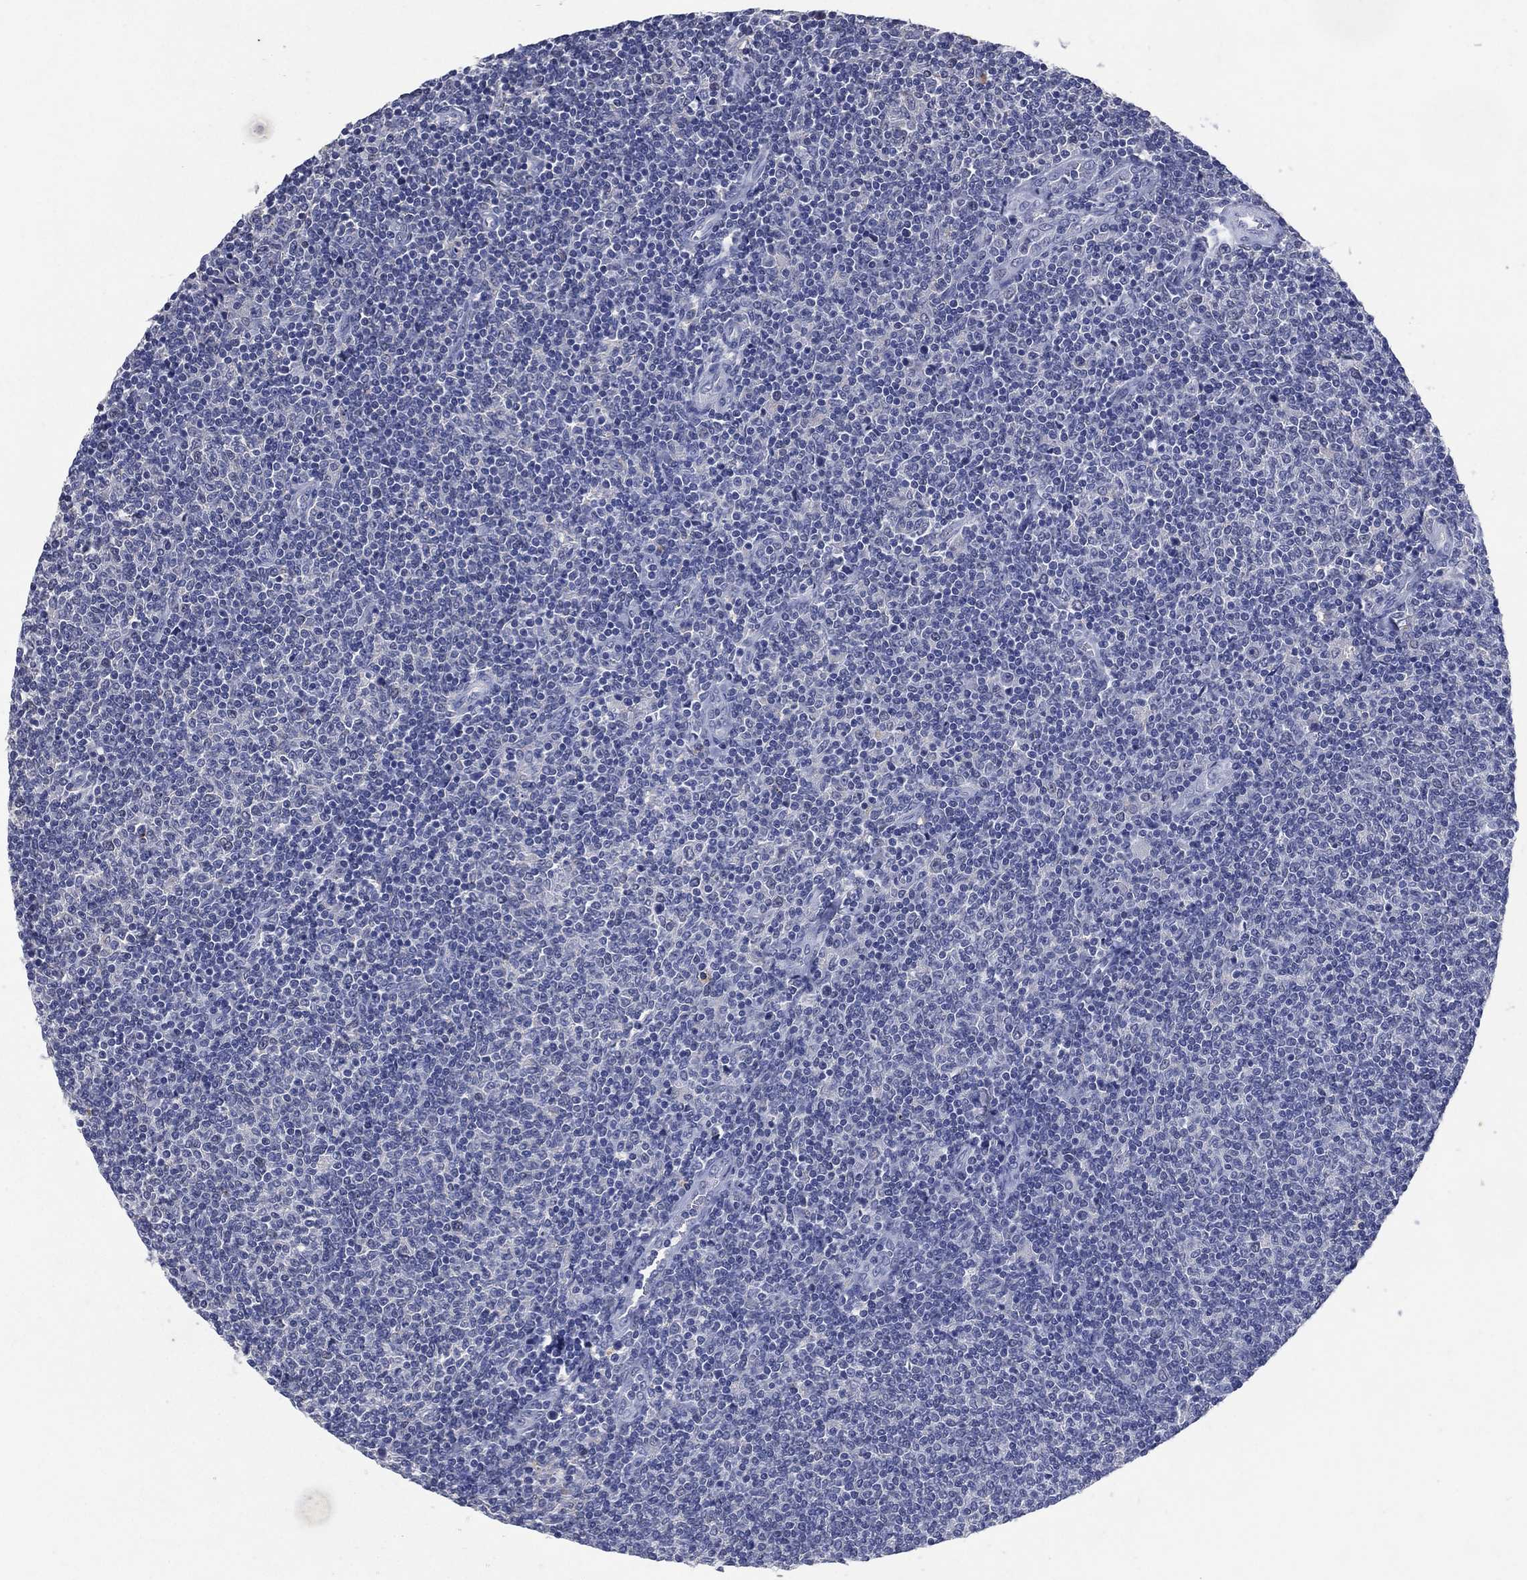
{"staining": {"intensity": "negative", "quantity": "none", "location": "none"}, "tissue": "lymphoma", "cell_type": "Tumor cells", "image_type": "cancer", "snomed": [{"axis": "morphology", "description": "Malignant lymphoma, non-Hodgkin's type, Low grade"}, {"axis": "topography", "description": "Lymph node"}], "caption": "Immunohistochemical staining of lymphoma exhibits no significant expression in tumor cells.", "gene": "FSCN2", "patient": {"sex": "male", "age": 52}}